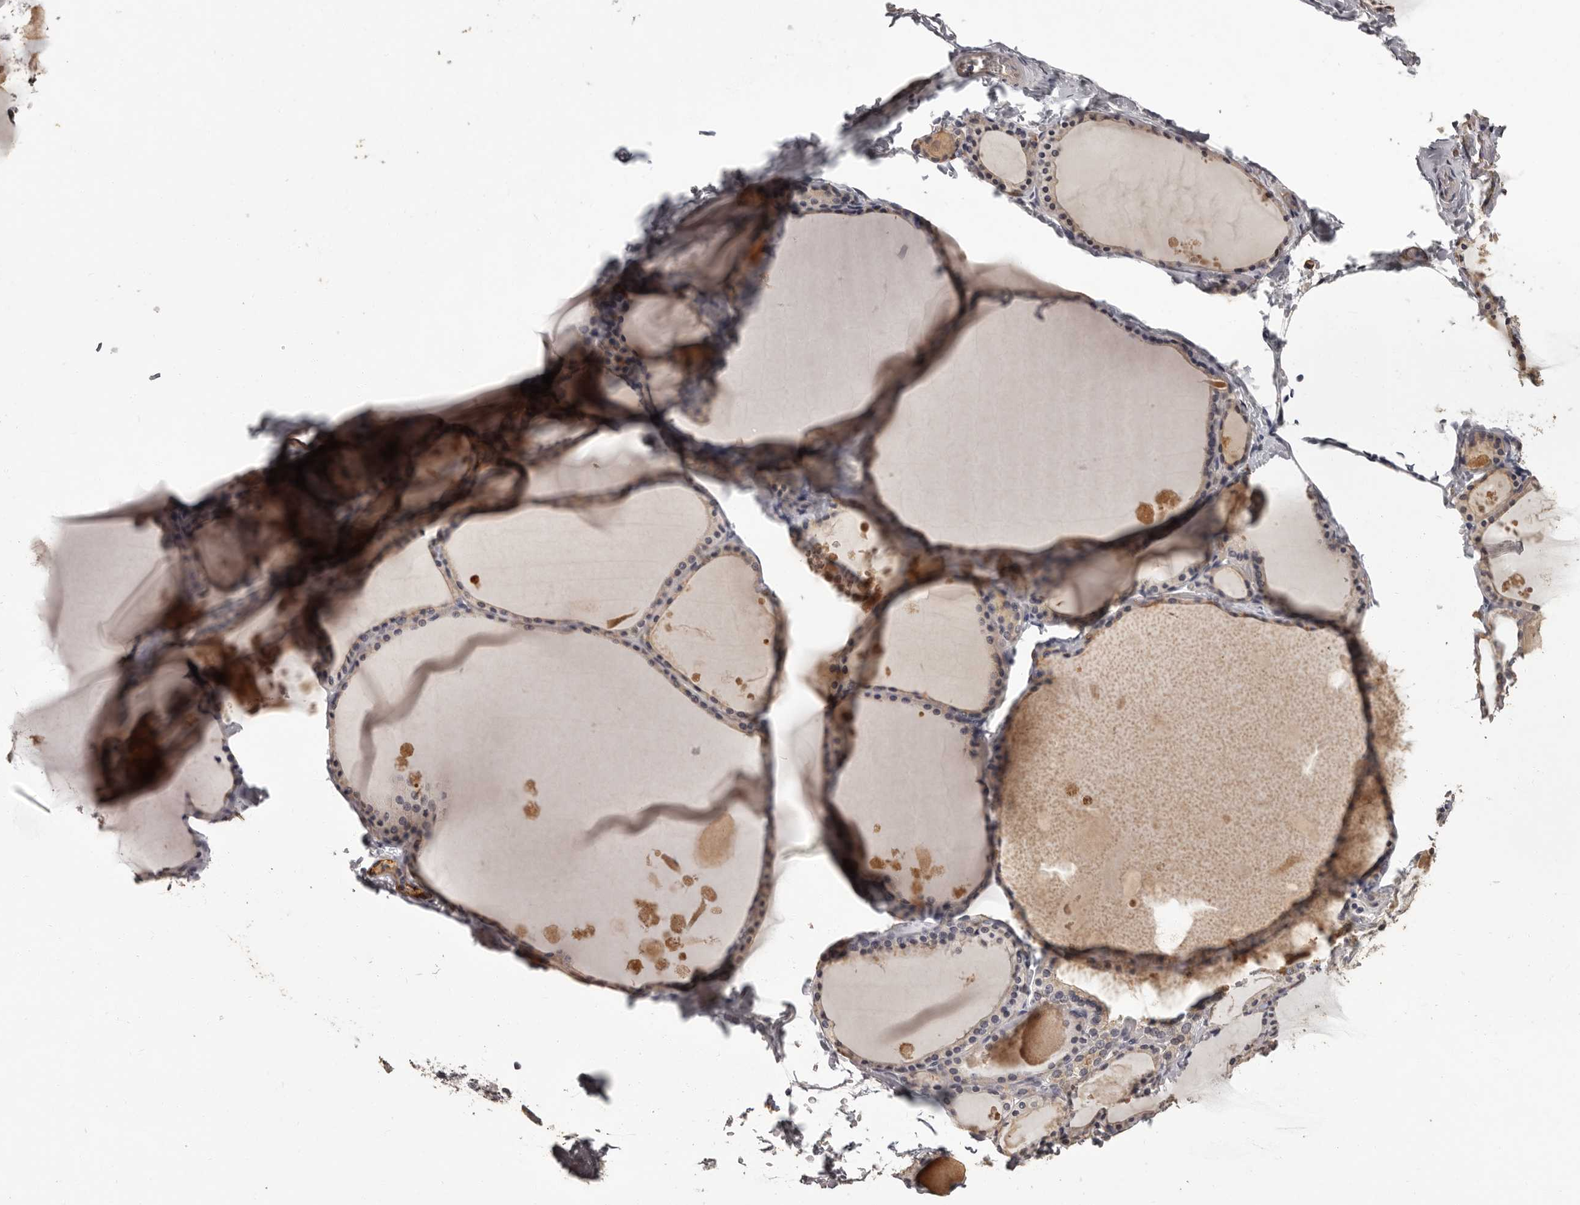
{"staining": {"intensity": "weak", "quantity": "25%-75%", "location": "cytoplasmic/membranous"}, "tissue": "thyroid gland", "cell_type": "Glandular cells", "image_type": "normal", "snomed": [{"axis": "morphology", "description": "Normal tissue, NOS"}, {"axis": "topography", "description": "Thyroid gland"}], "caption": "Thyroid gland stained for a protein (brown) displays weak cytoplasmic/membranous positive expression in approximately 25%-75% of glandular cells.", "gene": "GPR78", "patient": {"sex": "male", "age": 56}}